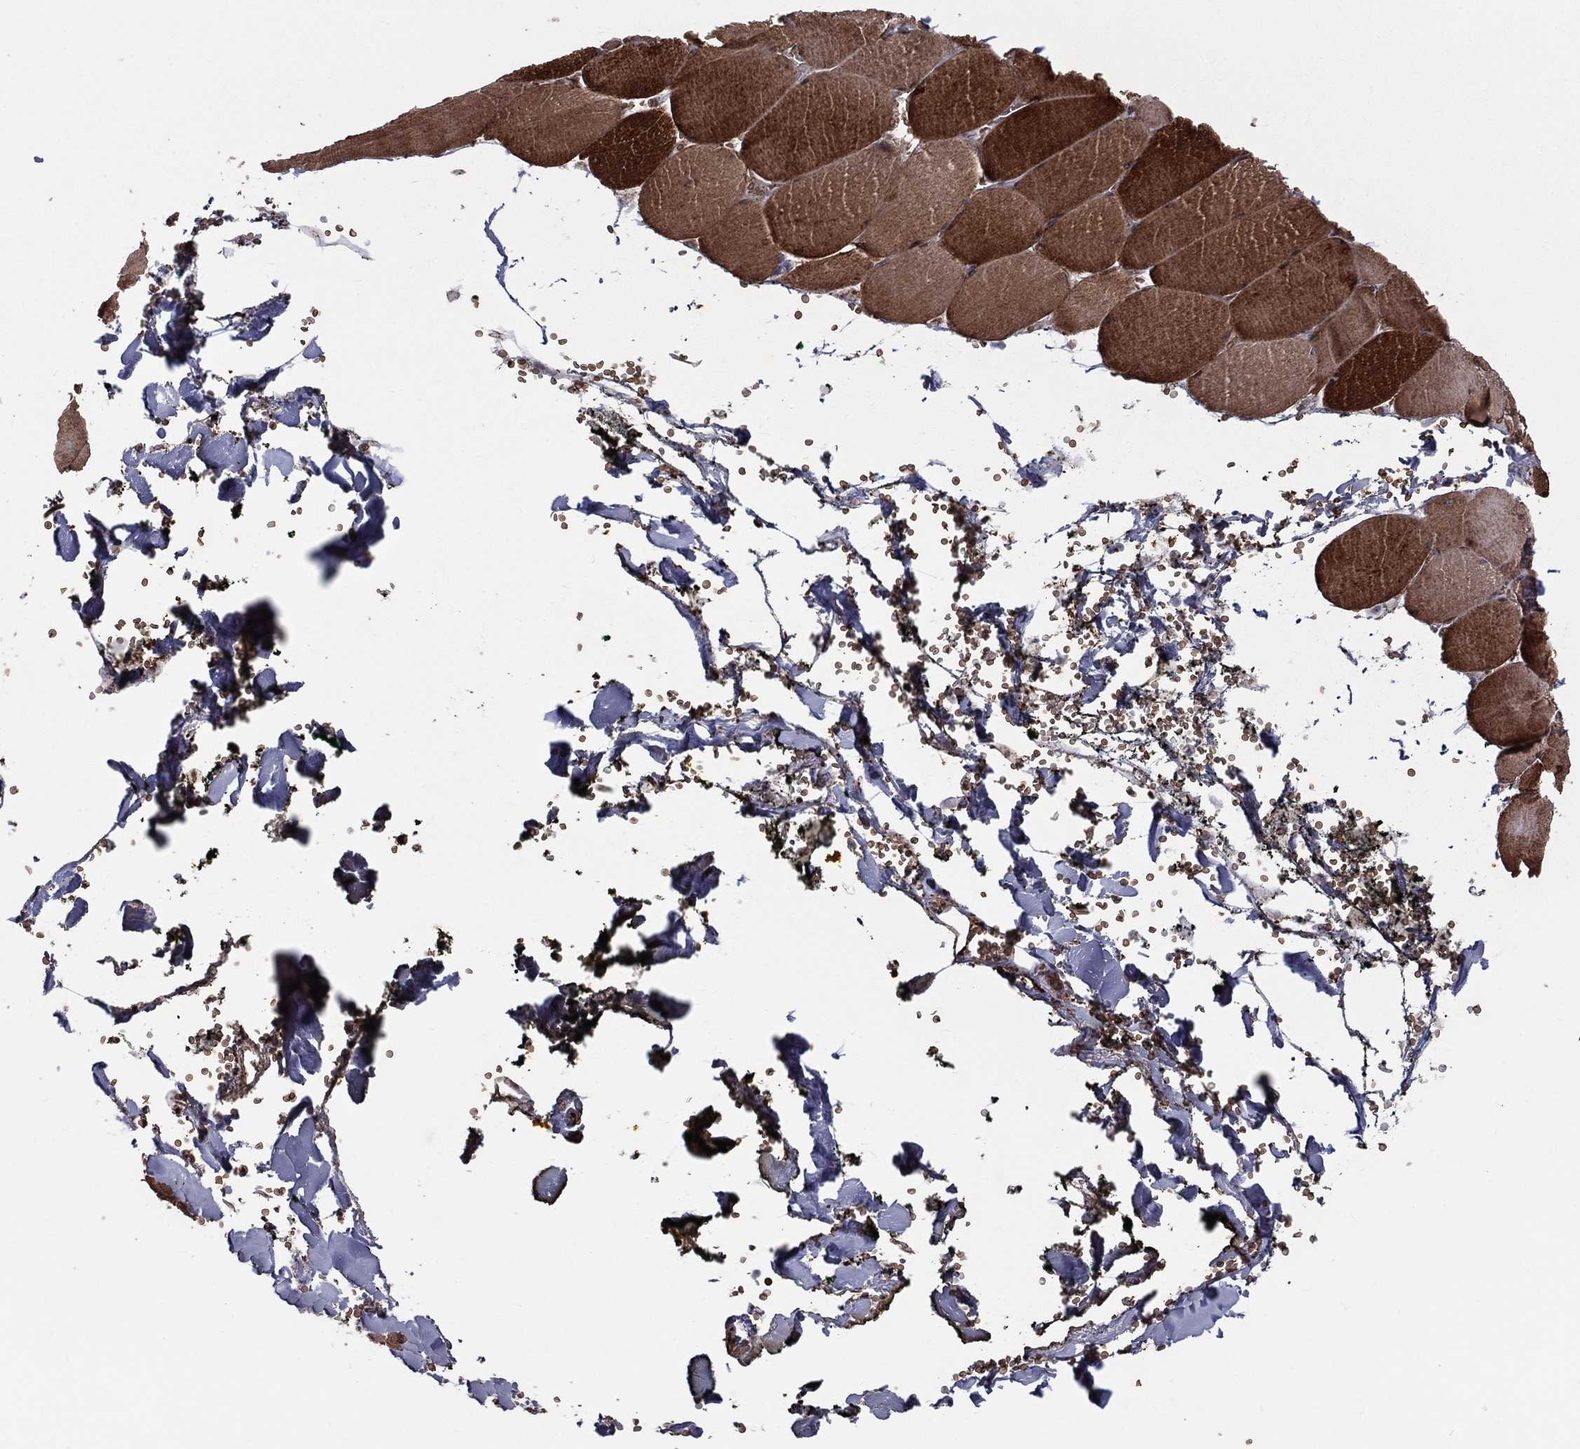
{"staining": {"intensity": "strong", "quantity": "25%-75%", "location": "cytoplasmic/membranous"}, "tissue": "skeletal muscle", "cell_type": "Myocytes", "image_type": "normal", "snomed": [{"axis": "morphology", "description": "Normal tissue, NOS"}, {"axis": "topography", "description": "Skeletal muscle"}], "caption": "Immunohistochemical staining of unremarkable skeletal muscle demonstrates strong cytoplasmic/membranous protein positivity in approximately 25%-75% of myocytes. (Stains: DAB in brown, nuclei in blue, Microscopy: brightfield microscopy at high magnification).", "gene": "VHL", "patient": {"sex": "male", "age": 56}}